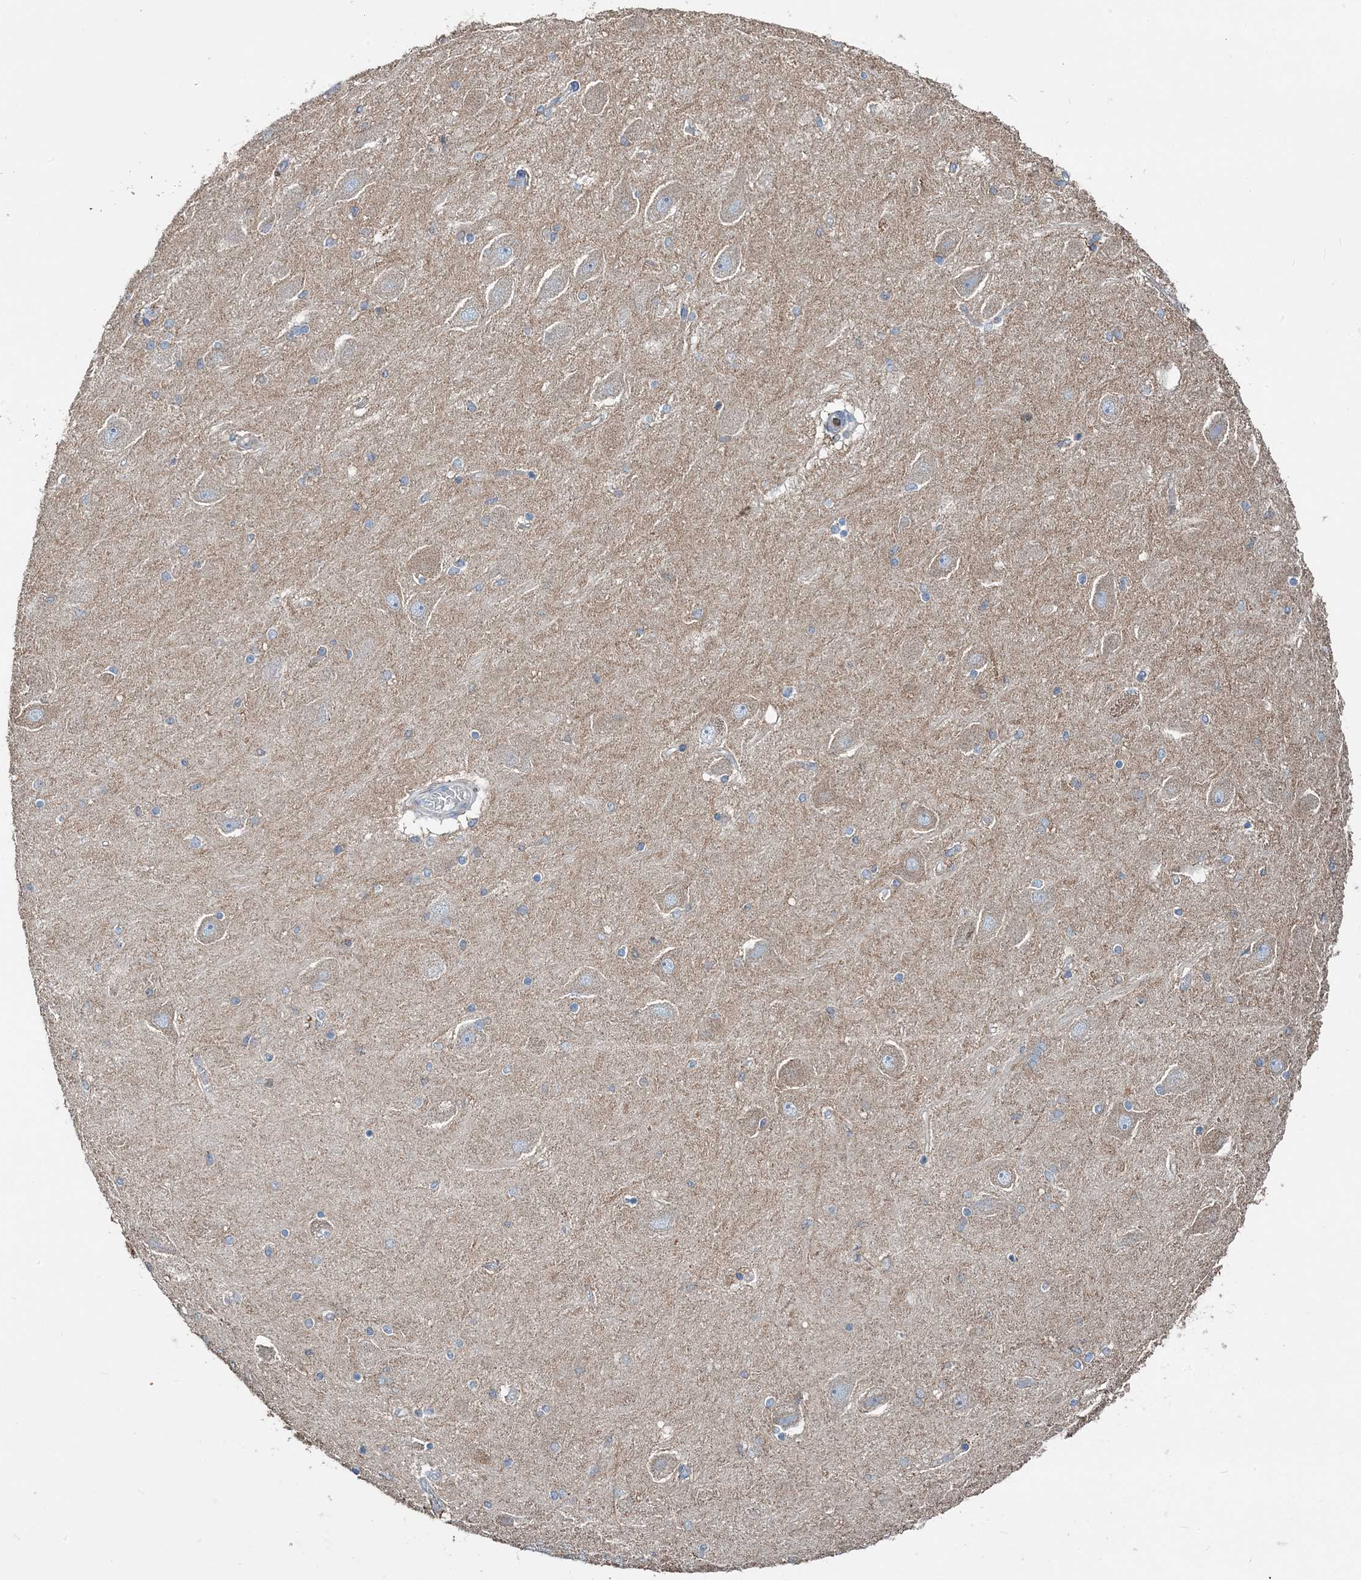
{"staining": {"intensity": "negative", "quantity": "none", "location": "none"}, "tissue": "hippocampus", "cell_type": "Glial cells", "image_type": "normal", "snomed": [{"axis": "morphology", "description": "Normal tissue, NOS"}, {"axis": "topography", "description": "Hippocampus"}], "caption": "This is an immunohistochemistry (IHC) photomicrograph of benign human hippocampus. There is no staining in glial cells.", "gene": "TMLHE", "patient": {"sex": "female", "age": 54}}